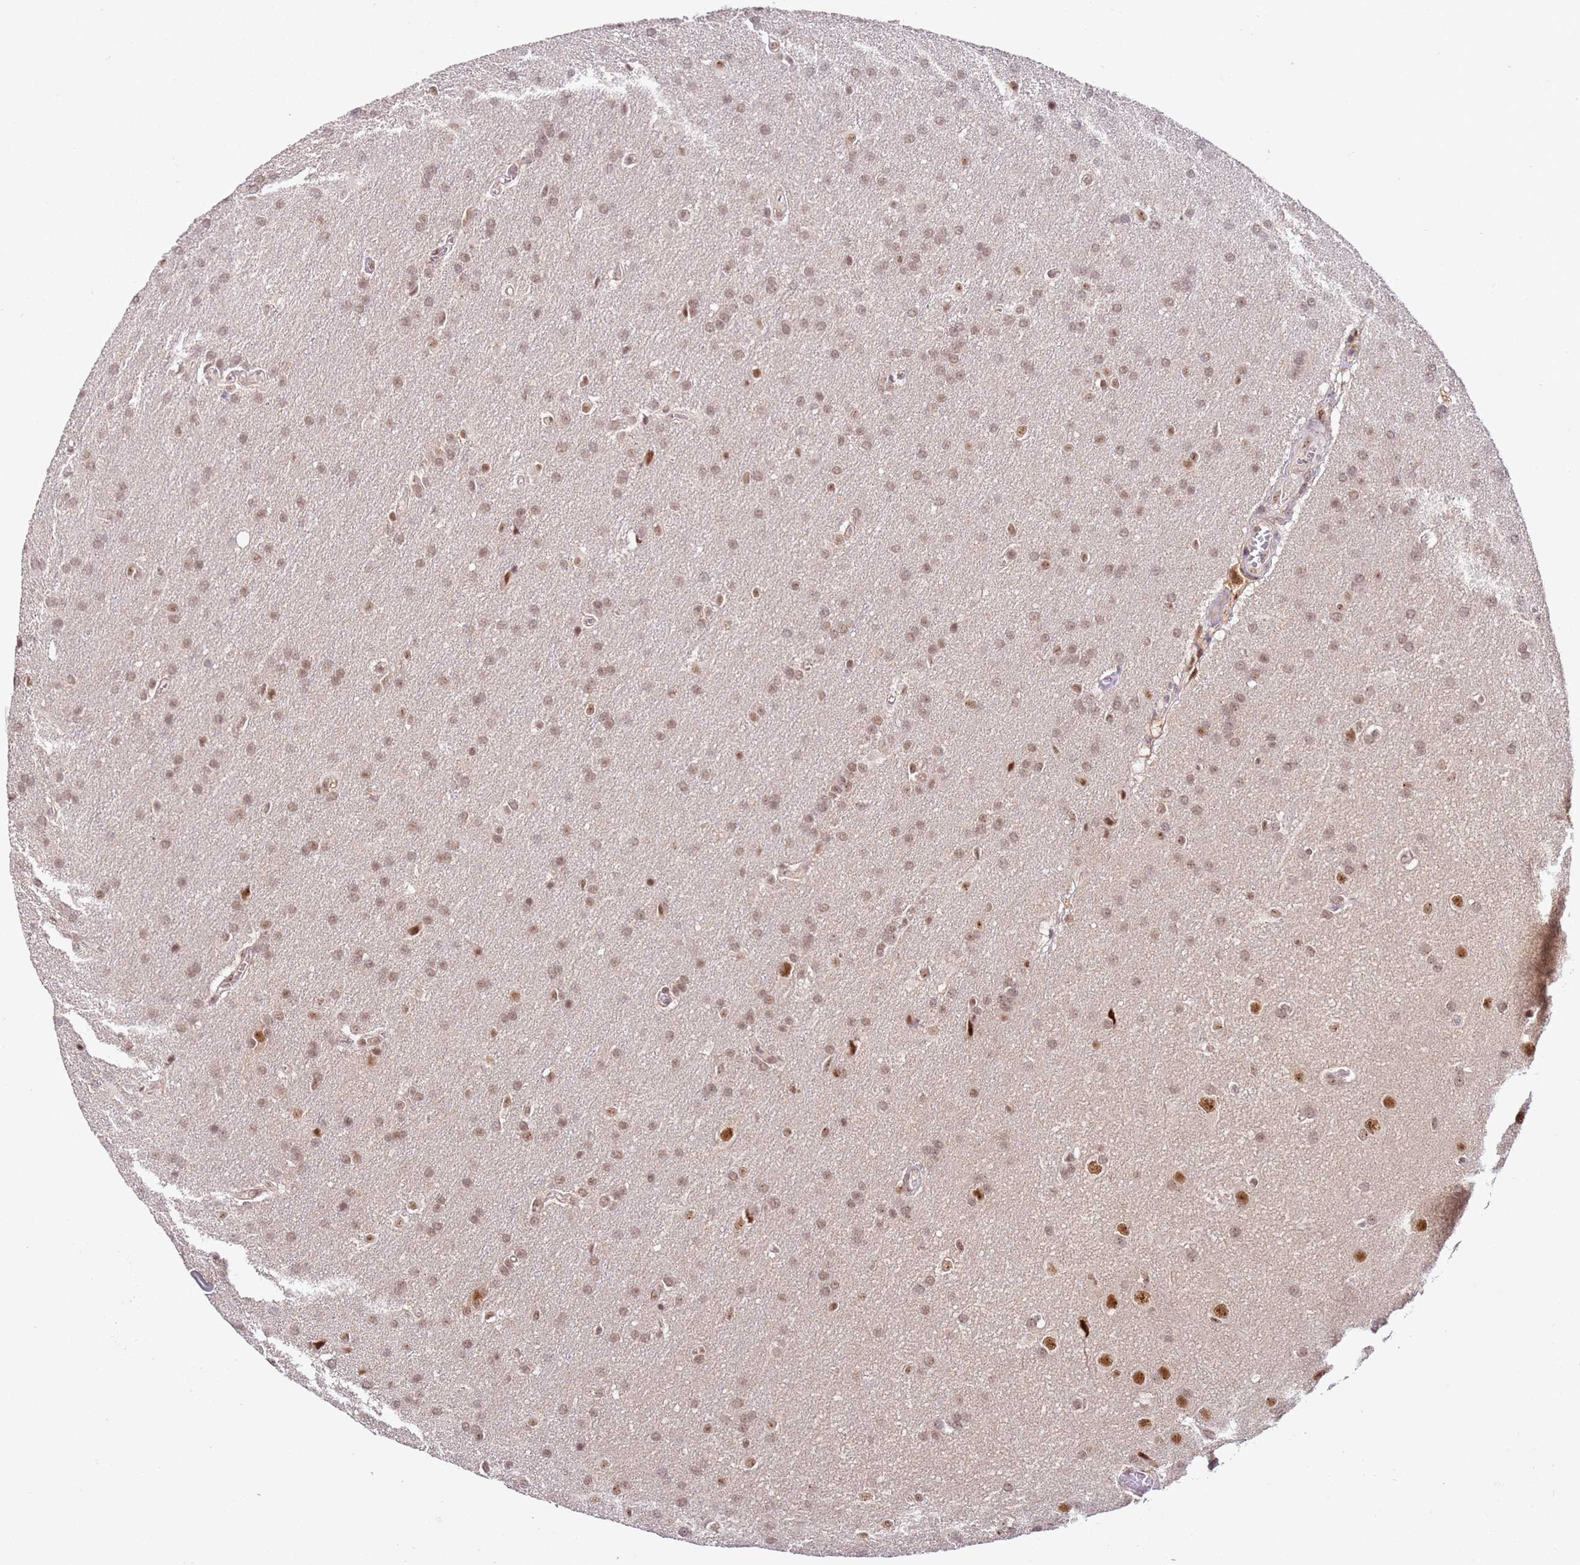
{"staining": {"intensity": "weak", "quantity": ">75%", "location": "nuclear"}, "tissue": "glioma", "cell_type": "Tumor cells", "image_type": "cancer", "snomed": [{"axis": "morphology", "description": "Glioma, malignant, Low grade"}, {"axis": "topography", "description": "Brain"}], "caption": "Immunohistochemistry micrograph of malignant glioma (low-grade) stained for a protein (brown), which exhibits low levels of weak nuclear expression in approximately >75% of tumor cells.", "gene": "LGALSL", "patient": {"sex": "female", "age": 32}}